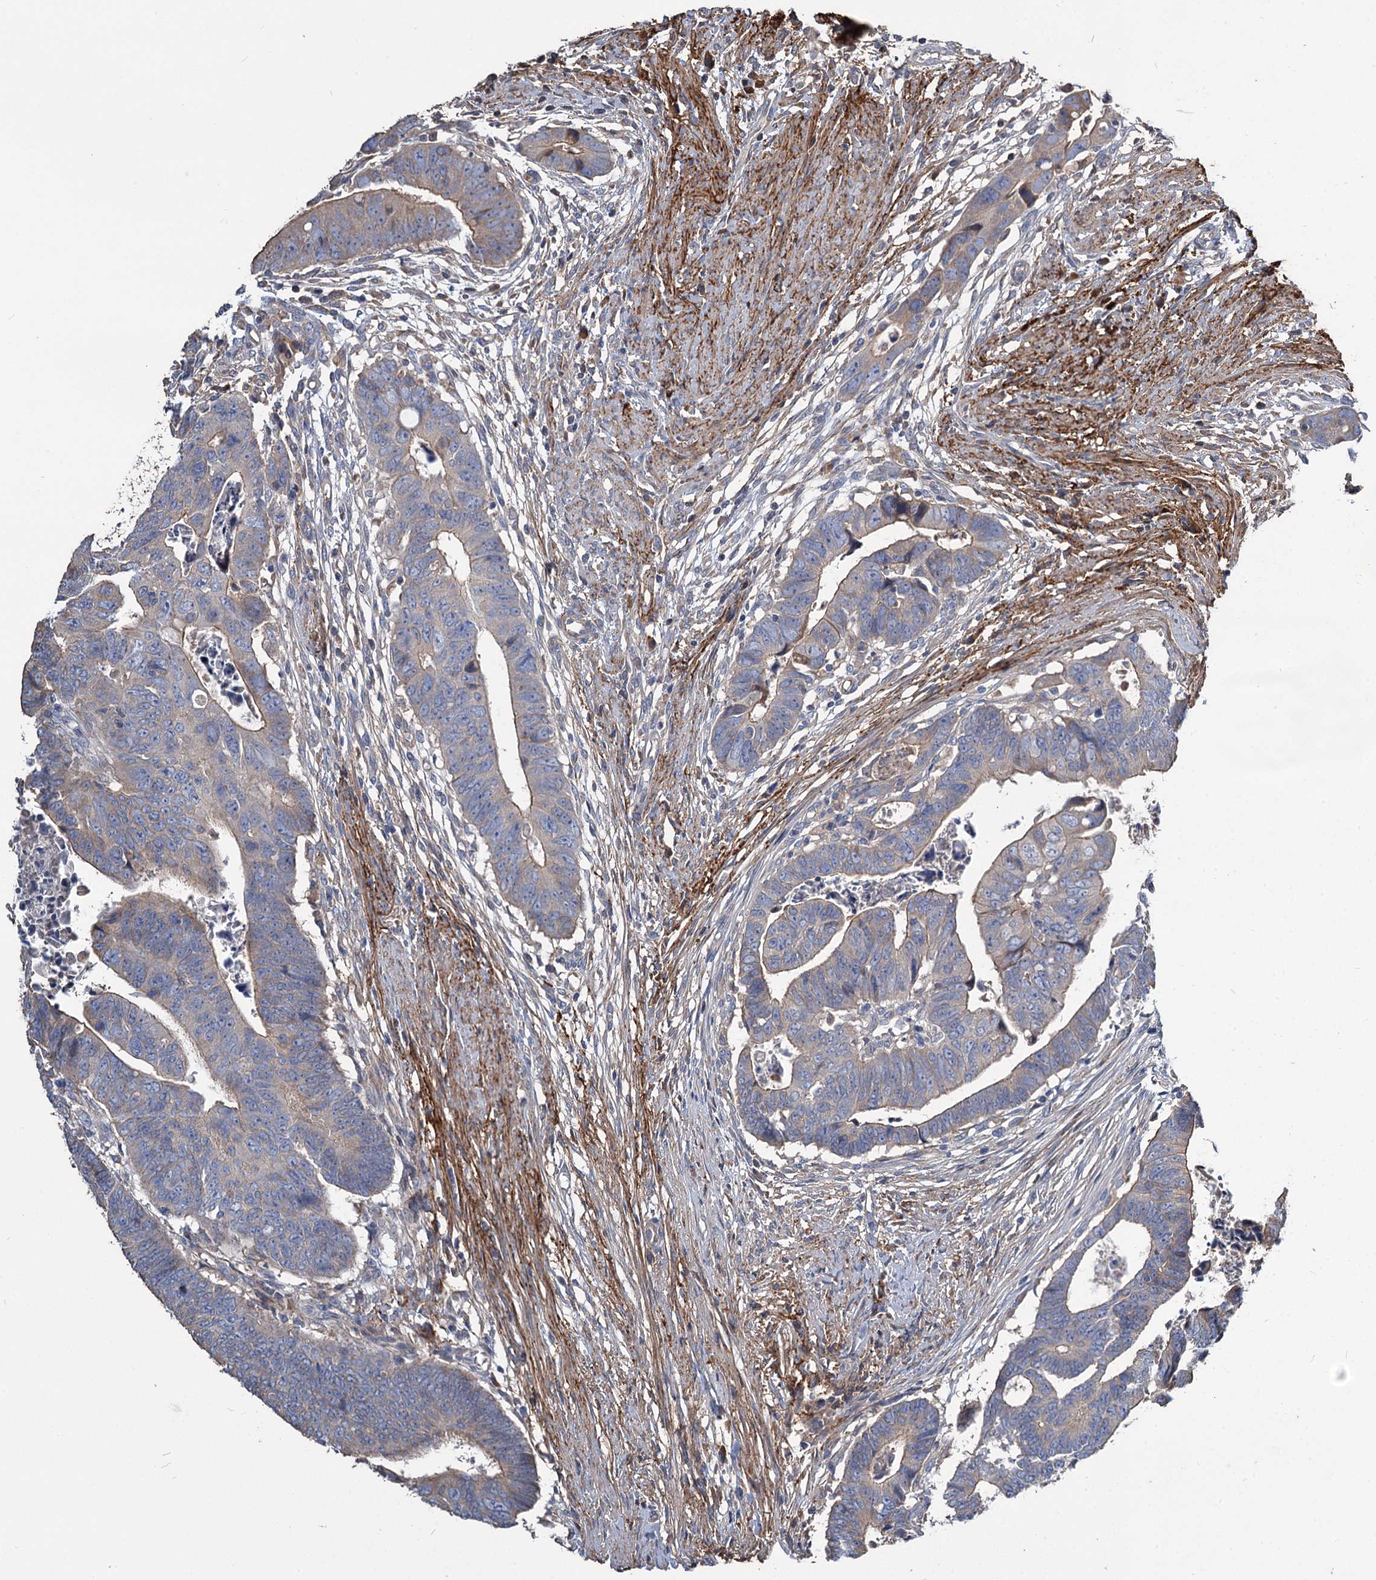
{"staining": {"intensity": "moderate", "quantity": "<25%", "location": "cytoplasmic/membranous"}, "tissue": "colorectal cancer", "cell_type": "Tumor cells", "image_type": "cancer", "snomed": [{"axis": "morphology", "description": "Adenocarcinoma, NOS"}, {"axis": "topography", "description": "Rectum"}], "caption": "Human colorectal cancer (adenocarcinoma) stained with a brown dye demonstrates moderate cytoplasmic/membranous positive expression in approximately <25% of tumor cells.", "gene": "URAD", "patient": {"sex": "female", "age": 65}}